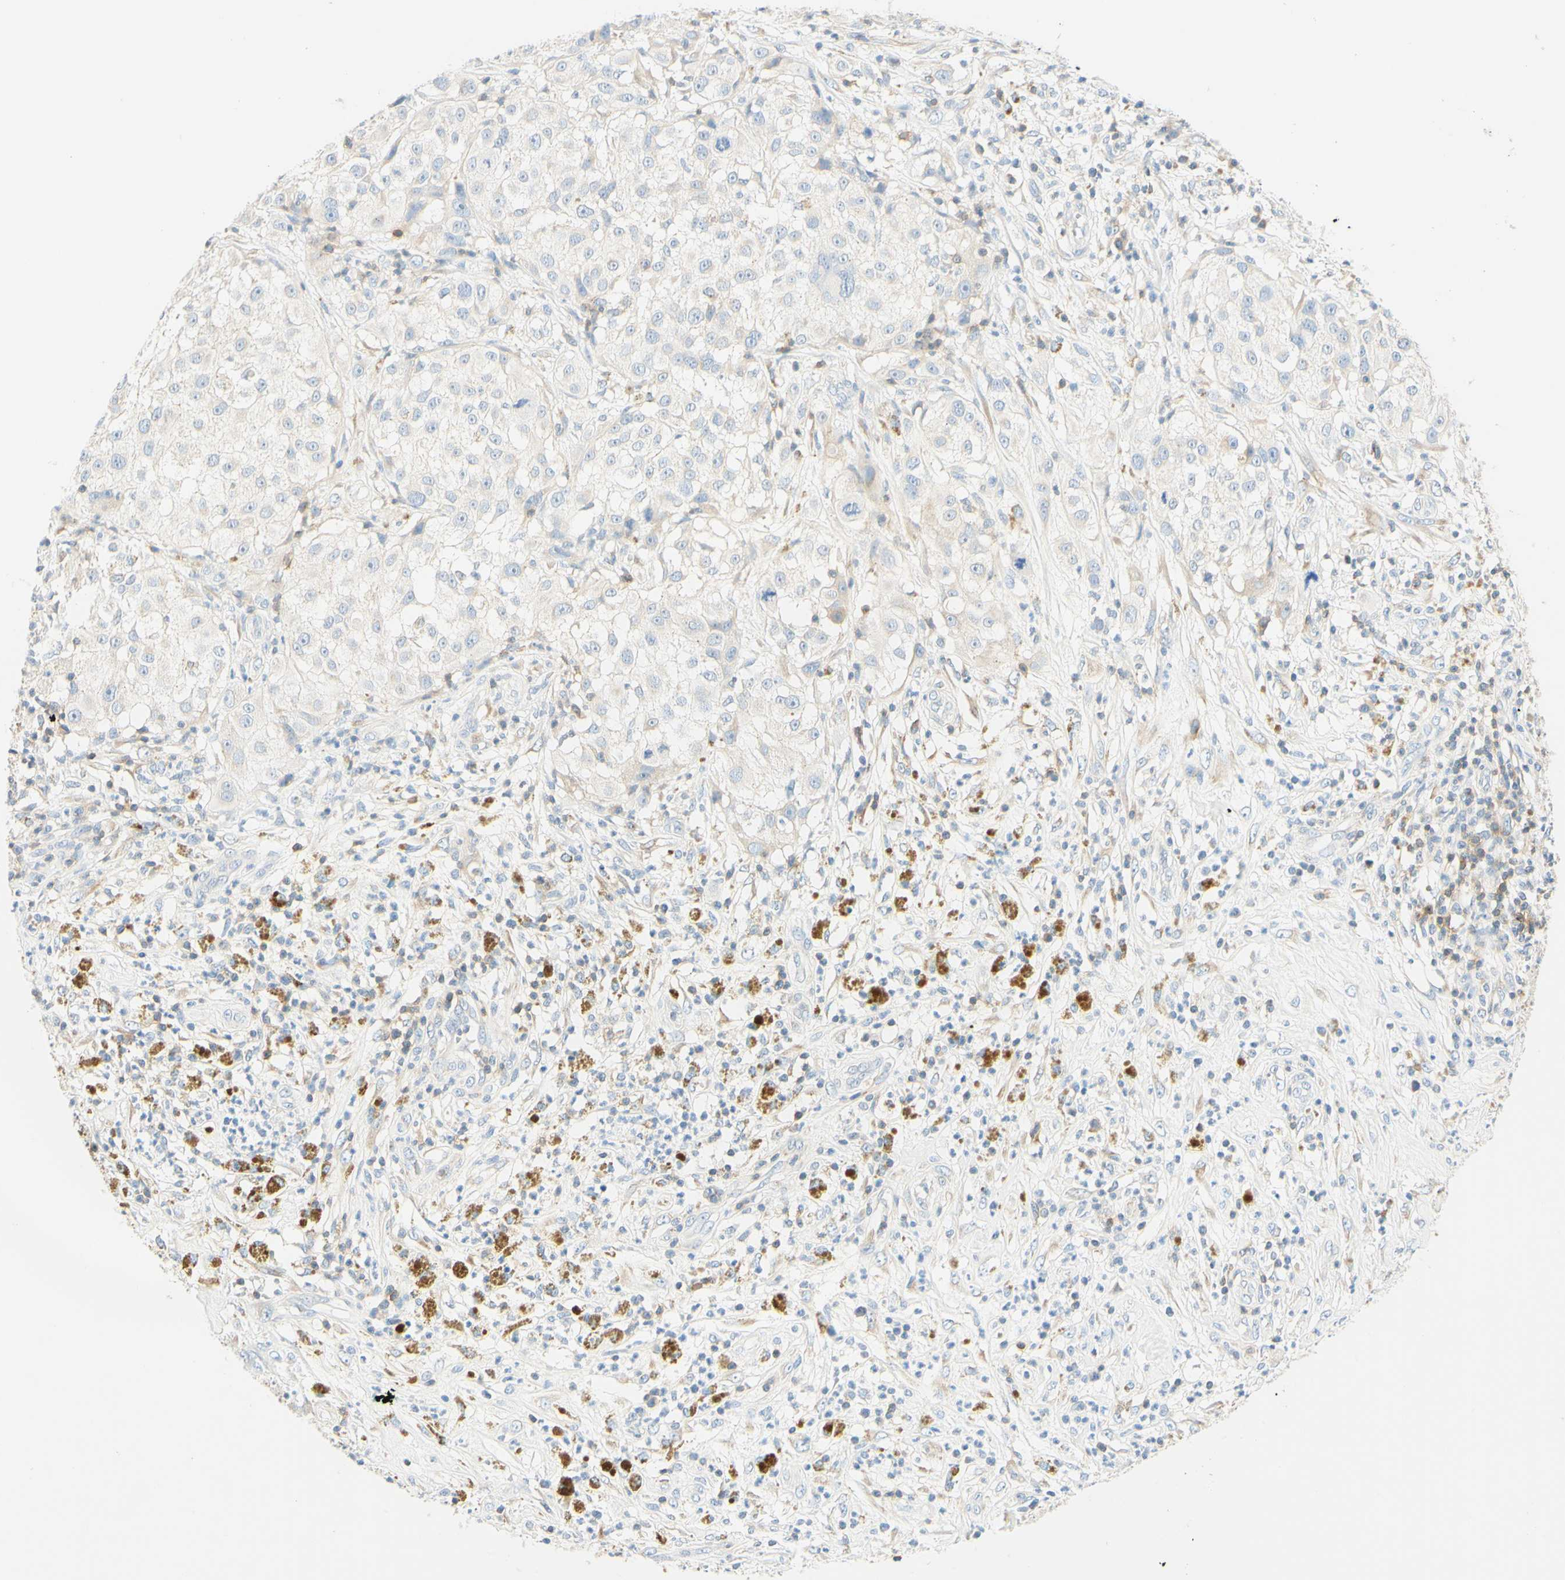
{"staining": {"intensity": "negative", "quantity": "none", "location": "none"}, "tissue": "melanoma", "cell_type": "Tumor cells", "image_type": "cancer", "snomed": [{"axis": "morphology", "description": "Necrosis, NOS"}, {"axis": "morphology", "description": "Malignant melanoma, NOS"}, {"axis": "topography", "description": "Skin"}], "caption": "This micrograph is of melanoma stained with immunohistochemistry (IHC) to label a protein in brown with the nuclei are counter-stained blue. There is no expression in tumor cells. The staining was performed using DAB to visualize the protein expression in brown, while the nuclei were stained in blue with hematoxylin (Magnification: 20x).", "gene": "LAT", "patient": {"sex": "female", "age": 87}}